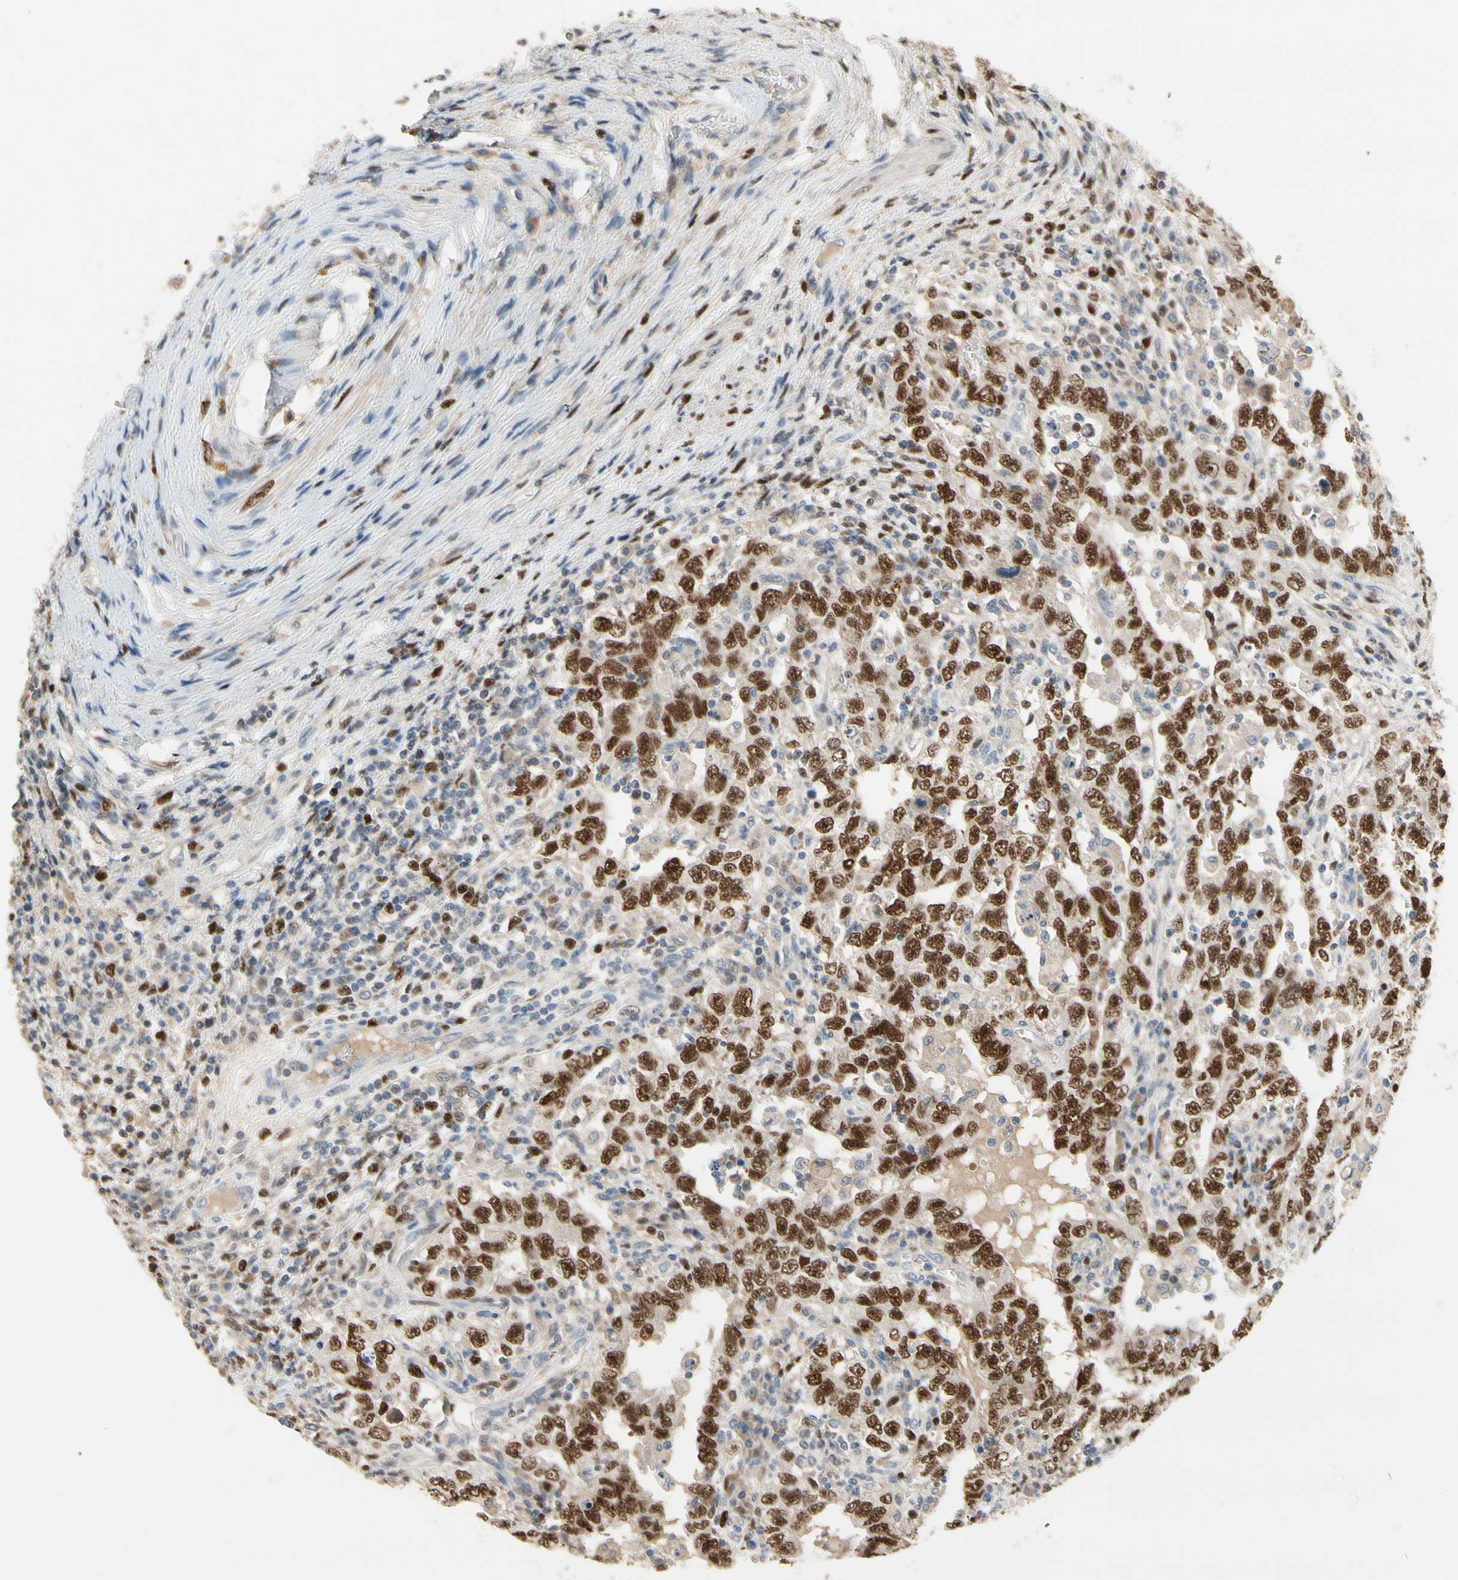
{"staining": {"intensity": "strong", "quantity": ">75%", "location": "nuclear"}, "tissue": "testis cancer", "cell_type": "Tumor cells", "image_type": "cancer", "snomed": [{"axis": "morphology", "description": "Carcinoma, Embryonal, NOS"}, {"axis": "topography", "description": "Testis"}], "caption": "Protein analysis of testis embryonal carcinoma tissue shows strong nuclear staining in about >75% of tumor cells.", "gene": "ZKSCAN4", "patient": {"sex": "male", "age": 26}}